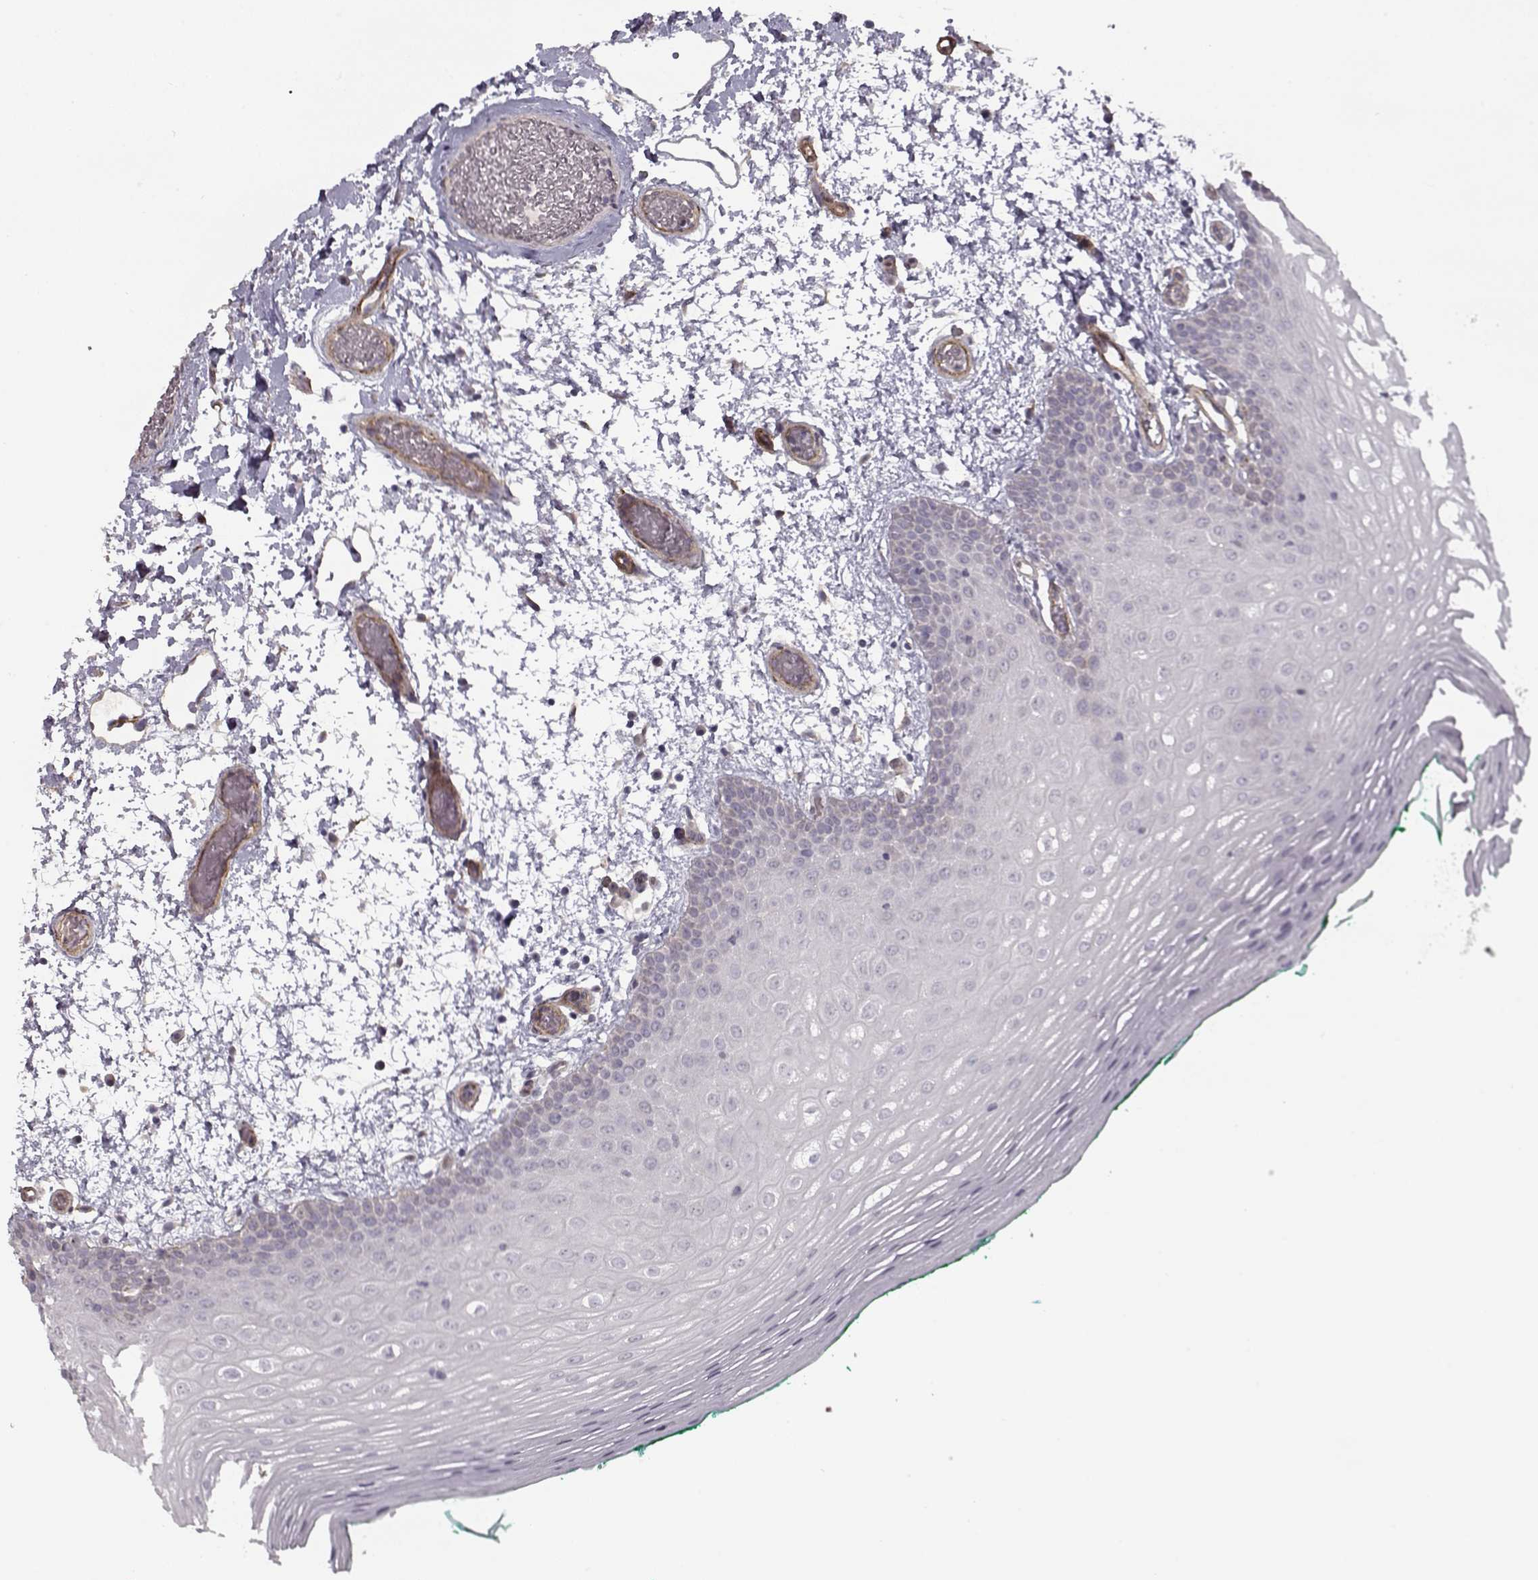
{"staining": {"intensity": "weak", "quantity": "<25%", "location": "cytoplasmic/membranous"}, "tissue": "oral mucosa", "cell_type": "Squamous epithelial cells", "image_type": "normal", "snomed": [{"axis": "morphology", "description": "Normal tissue, NOS"}, {"axis": "morphology", "description": "Squamous cell carcinoma, NOS"}, {"axis": "topography", "description": "Oral tissue"}, {"axis": "topography", "description": "Head-Neck"}], "caption": "Squamous epithelial cells are negative for protein expression in unremarkable human oral mucosa. (DAB IHC visualized using brightfield microscopy, high magnification).", "gene": "LAMB2", "patient": {"sex": "male", "age": 78}}